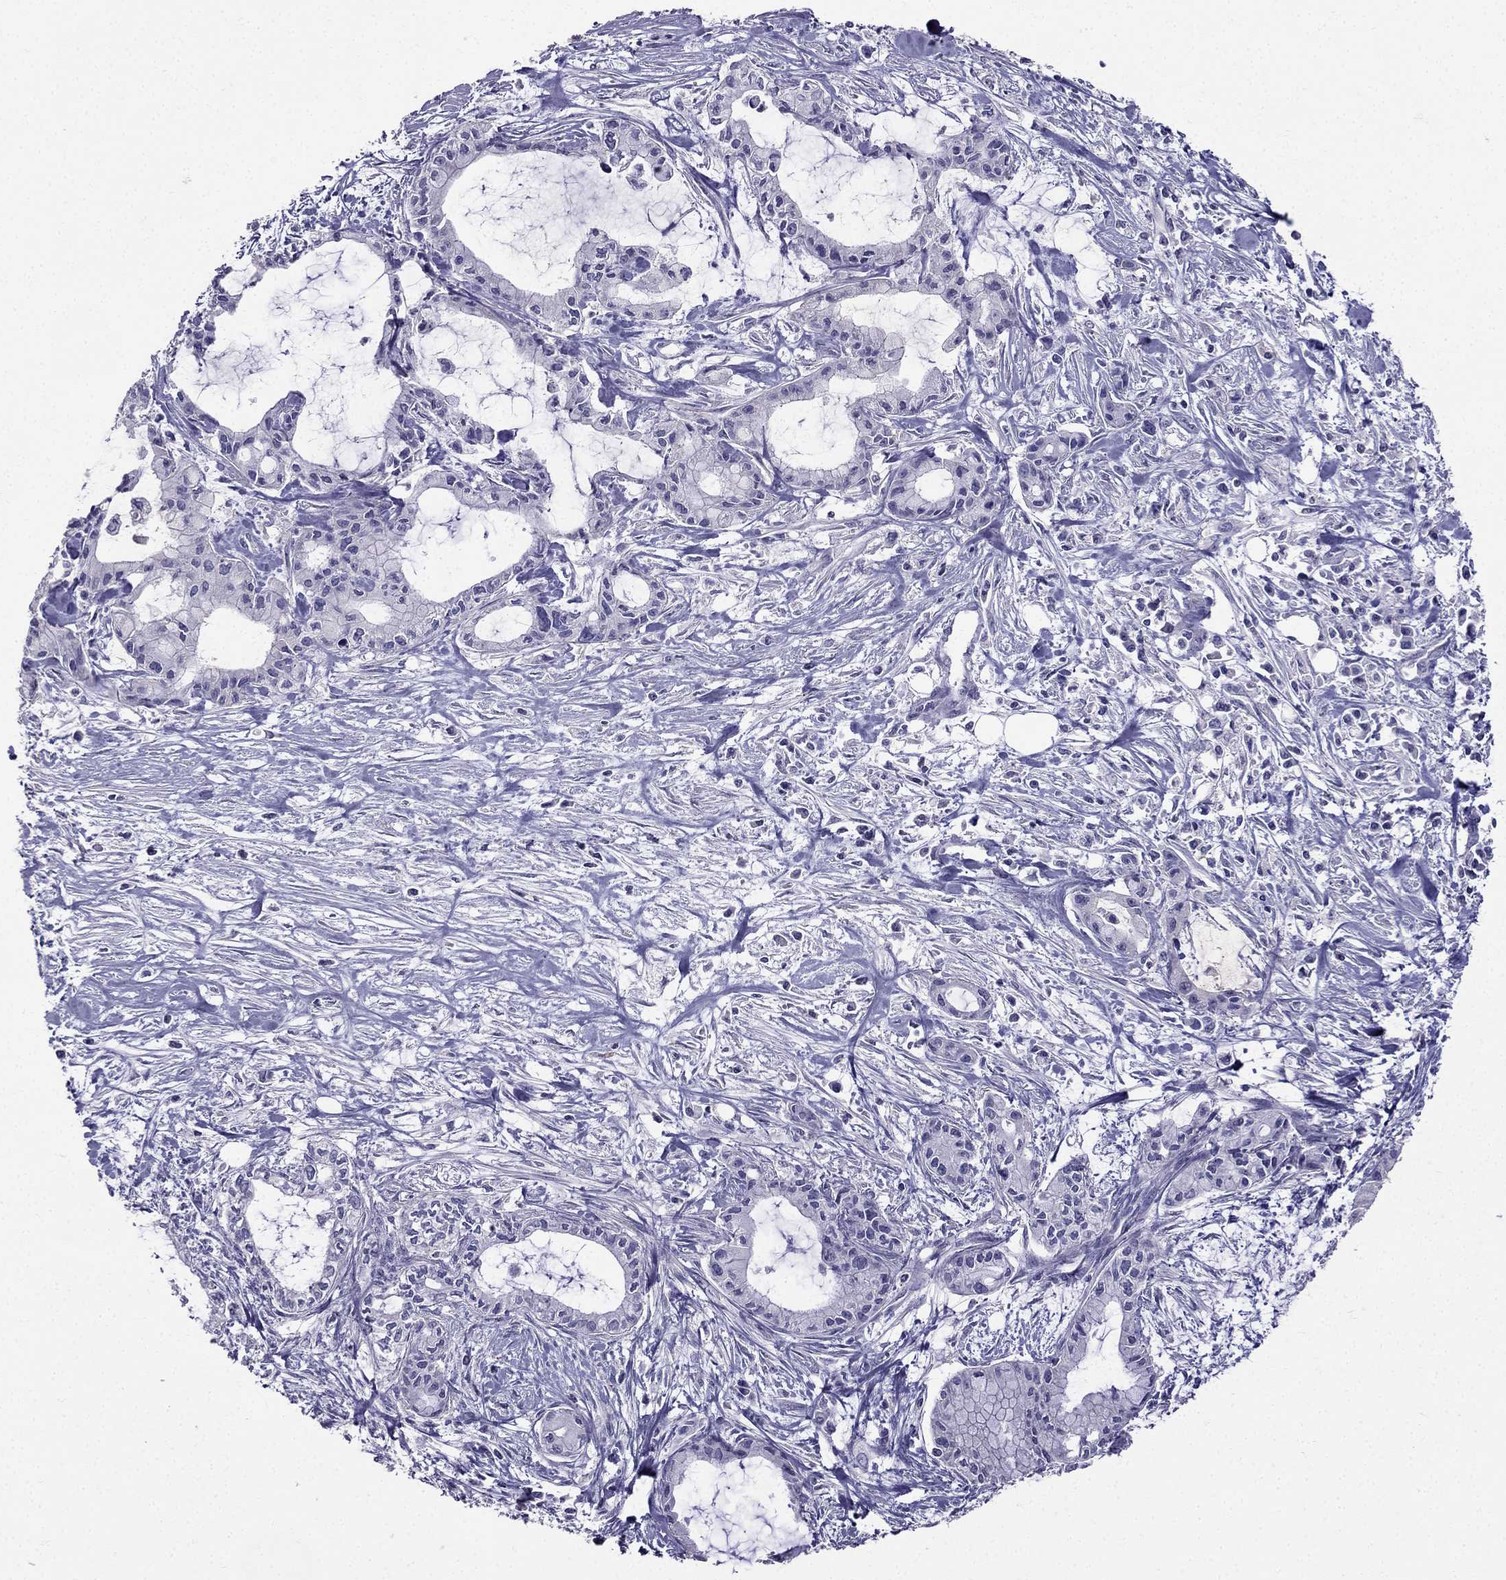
{"staining": {"intensity": "negative", "quantity": "none", "location": "none"}, "tissue": "pancreatic cancer", "cell_type": "Tumor cells", "image_type": "cancer", "snomed": [{"axis": "morphology", "description": "Adenocarcinoma, NOS"}, {"axis": "topography", "description": "Pancreas"}], "caption": "This is a image of immunohistochemistry (IHC) staining of pancreatic cancer (adenocarcinoma), which shows no positivity in tumor cells.", "gene": "AS3MT", "patient": {"sex": "male", "age": 48}}